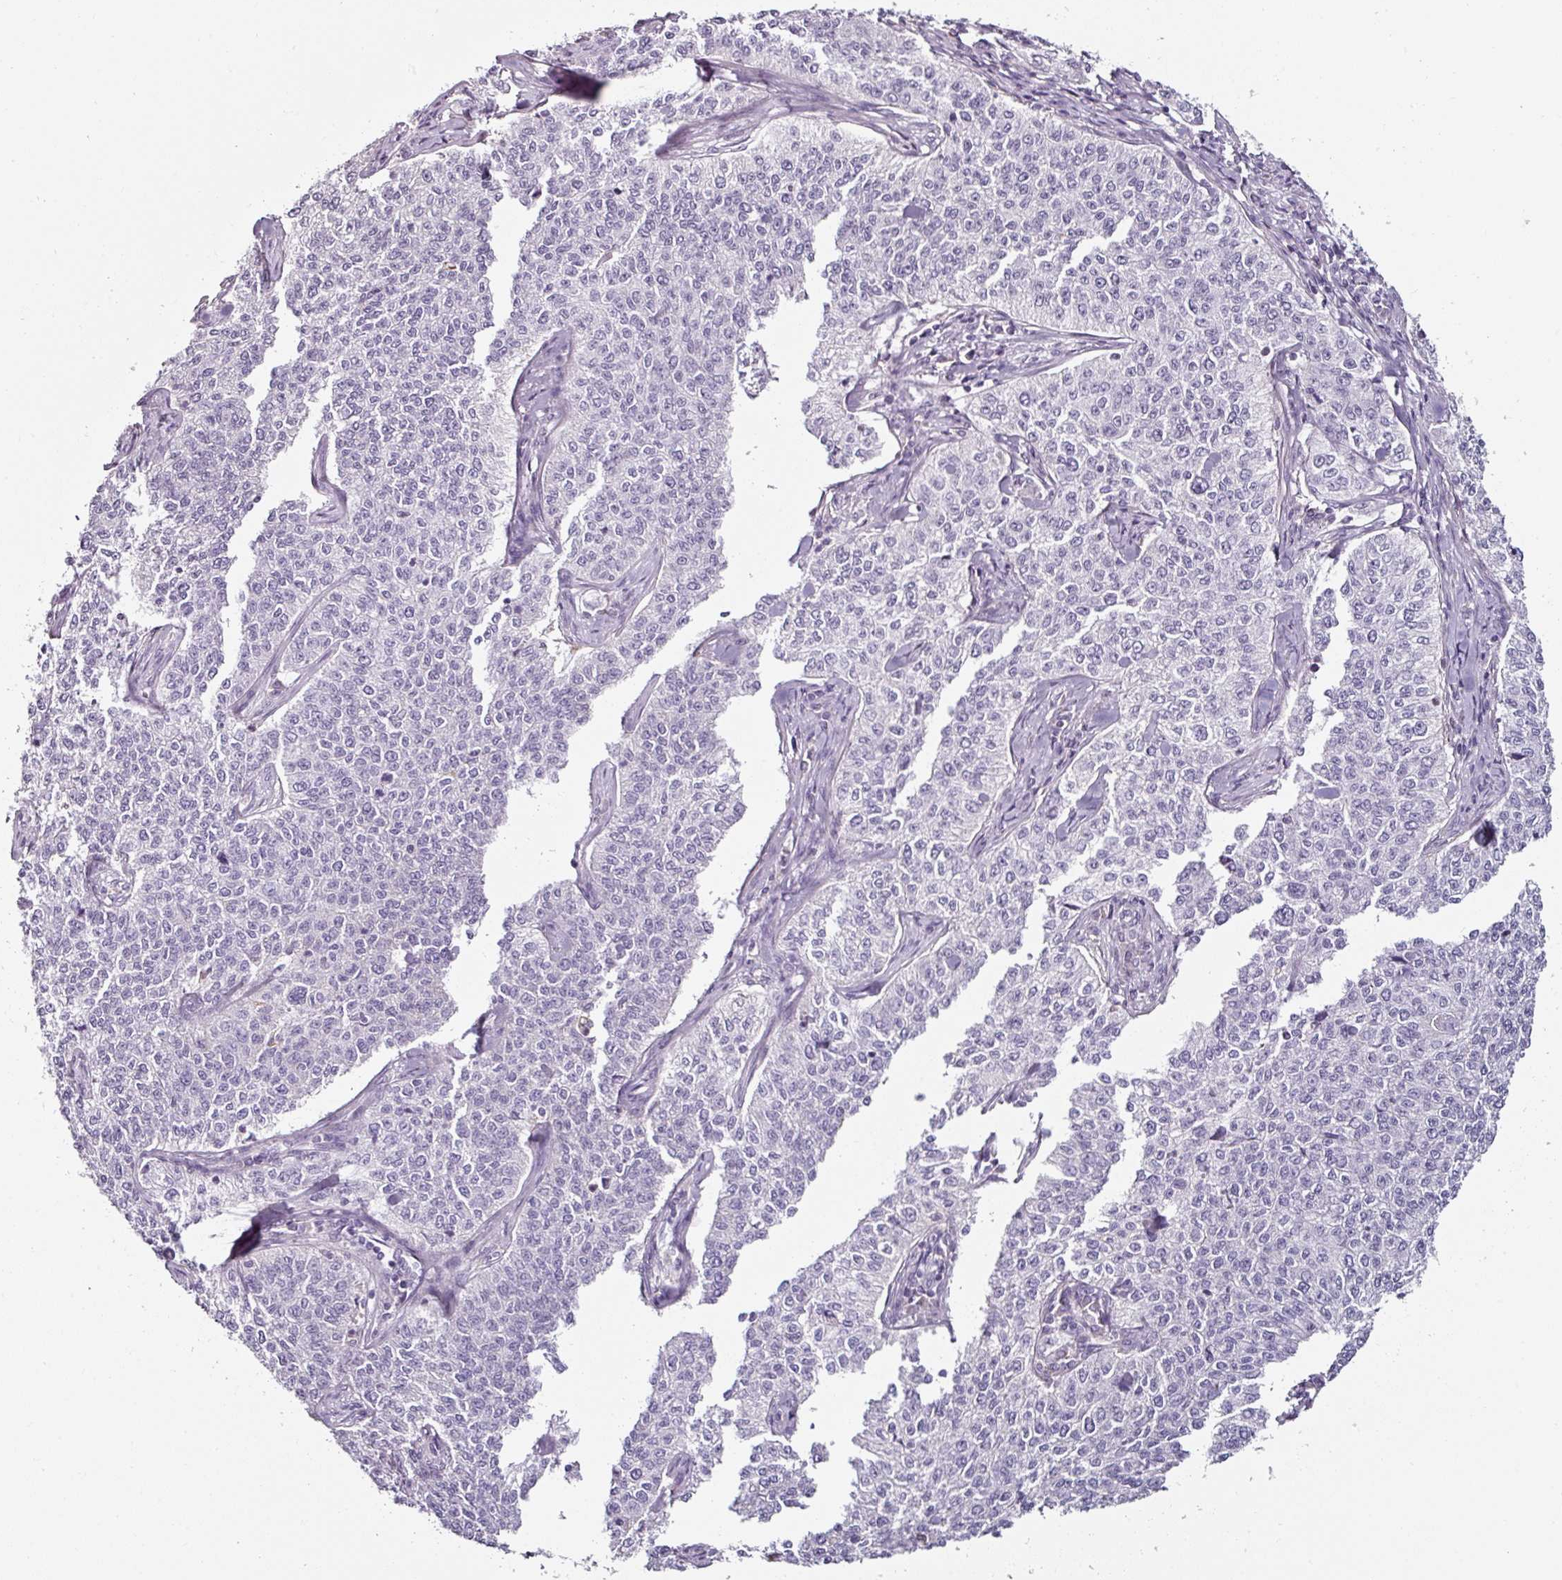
{"staining": {"intensity": "negative", "quantity": "none", "location": "none"}, "tissue": "cervical cancer", "cell_type": "Tumor cells", "image_type": "cancer", "snomed": [{"axis": "morphology", "description": "Squamous cell carcinoma, NOS"}, {"axis": "topography", "description": "Cervix"}], "caption": "Immunohistochemistry image of neoplastic tissue: human squamous cell carcinoma (cervical) stained with DAB shows no significant protein positivity in tumor cells.", "gene": "CAP2", "patient": {"sex": "female", "age": 35}}